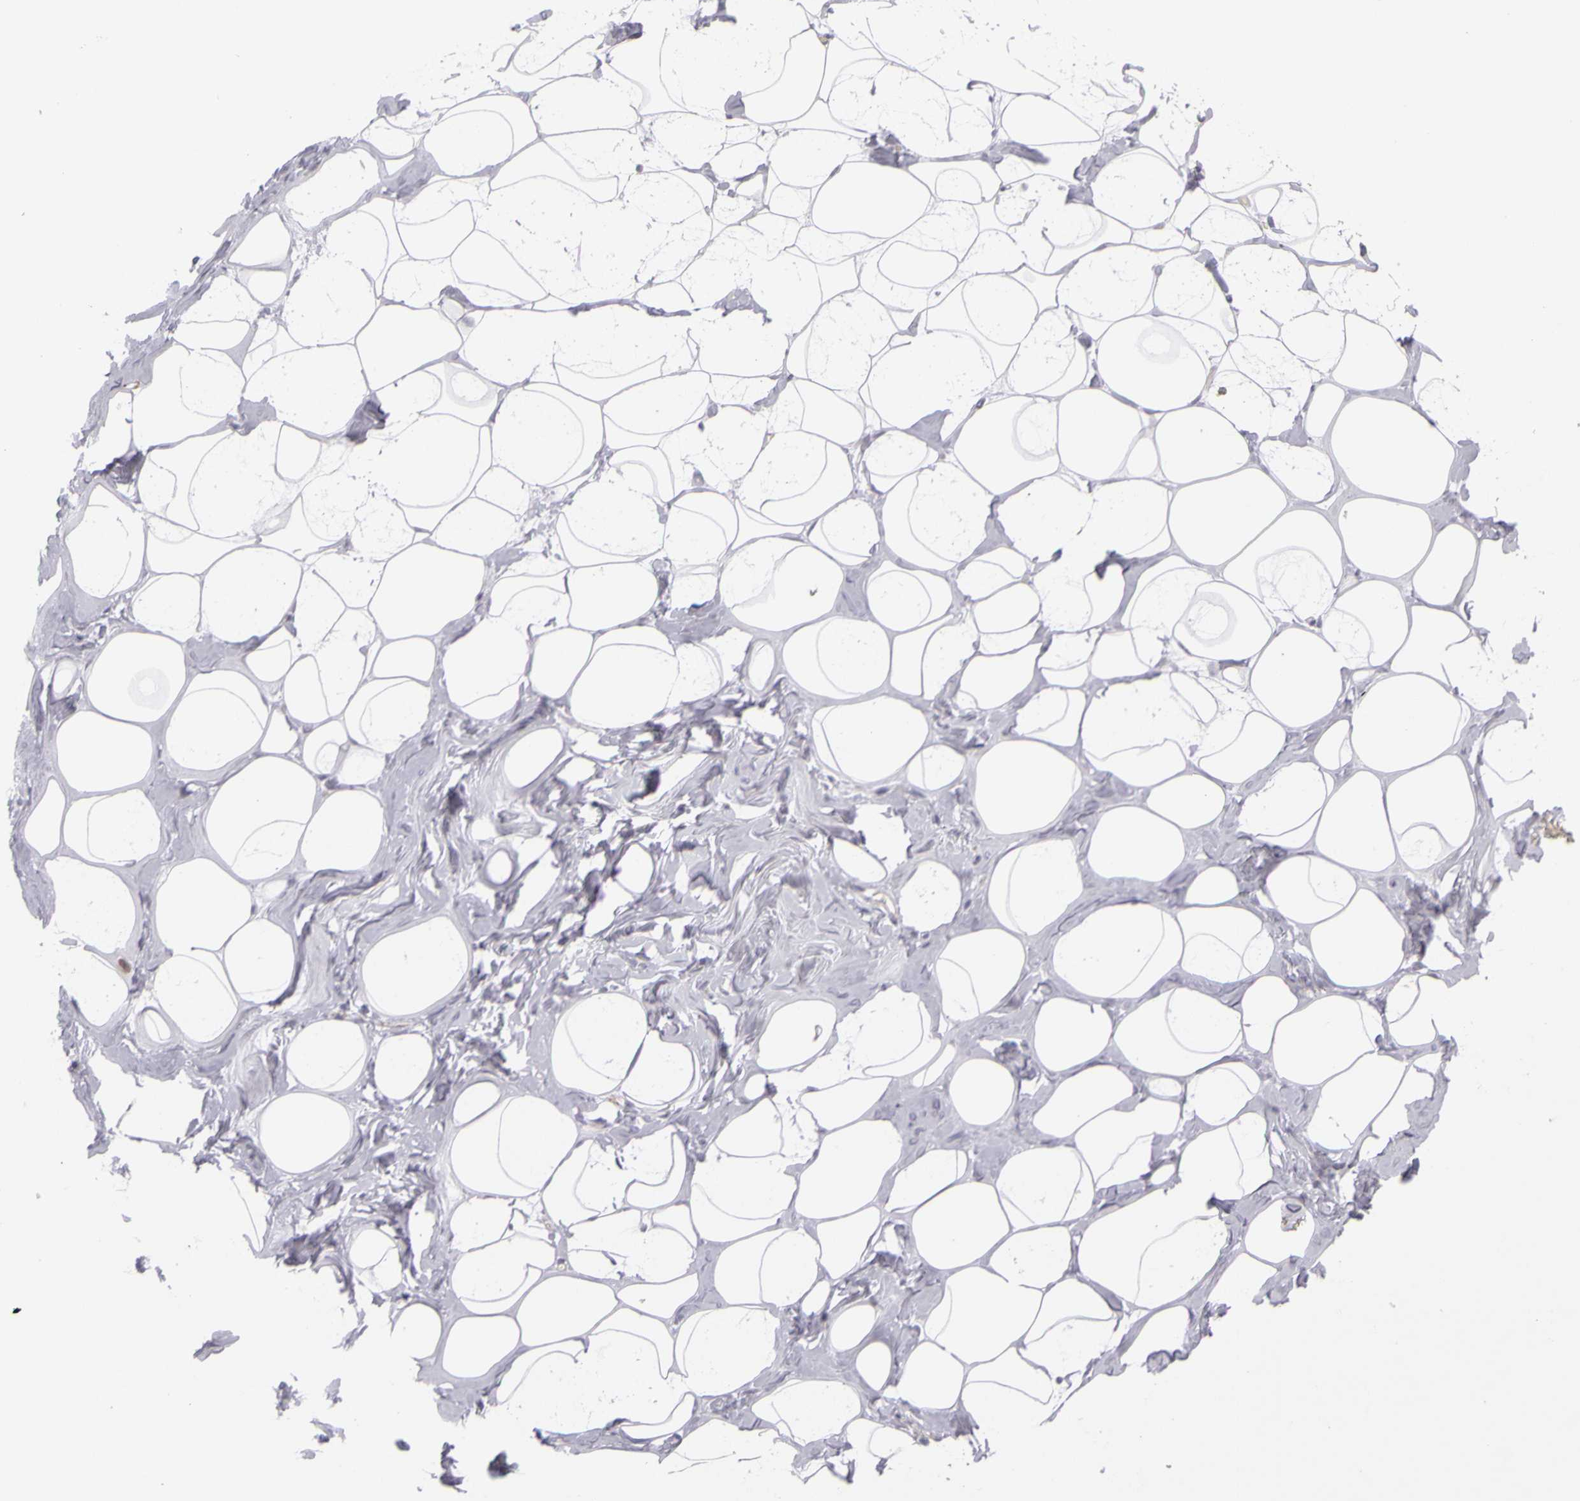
{"staining": {"intensity": "negative", "quantity": "none", "location": "none"}, "tissue": "breast", "cell_type": "Adipocytes", "image_type": "normal", "snomed": [{"axis": "morphology", "description": "Normal tissue, NOS"}, {"axis": "morphology", "description": "Fibrosis, NOS"}, {"axis": "topography", "description": "Breast"}], "caption": "The histopathology image shows no staining of adipocytes in benign breast. (Immunohistochemistry, brightfield microscopy, high magnification).", "gene": "CNTN2", "patient": {"sex": "female", "age": 39}}